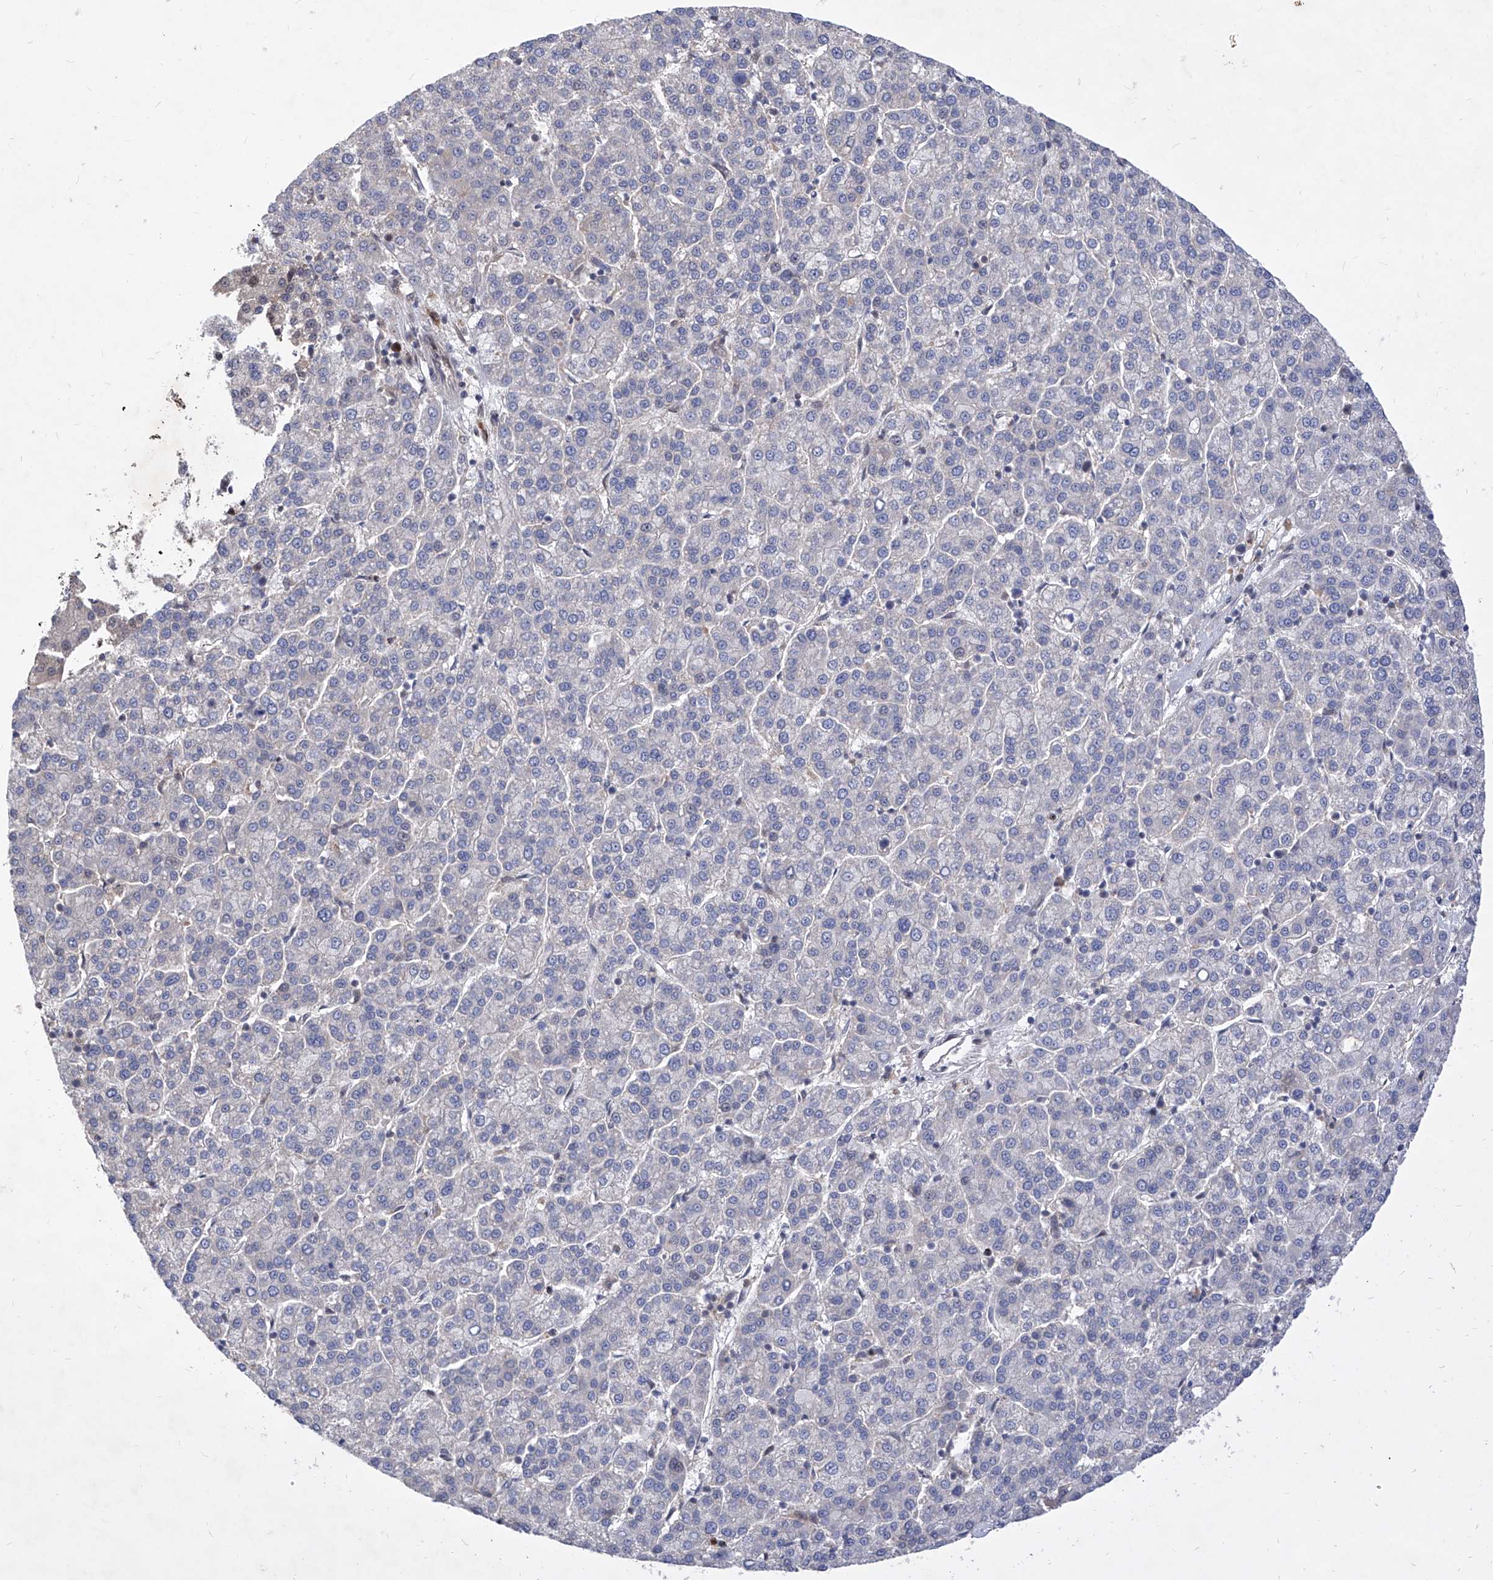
{"staining": {"intensity": "negative", "quantity": "none", "location": "none"}, "tissue": "liver cancer", "cell_type": "Tumor cells", "image_type": "cancer", "snomed": [{"axis": "morphology", "description": "Carcinoma, Hepatocellular, NOS"}, {"axis": "topography", "description": "Liver"}], "caption": "Tumor cells show no significant staining in liver hepatocellular carcinoma.", "gene": "LGR4", "patient": {"sex": "female", "age": 58}}